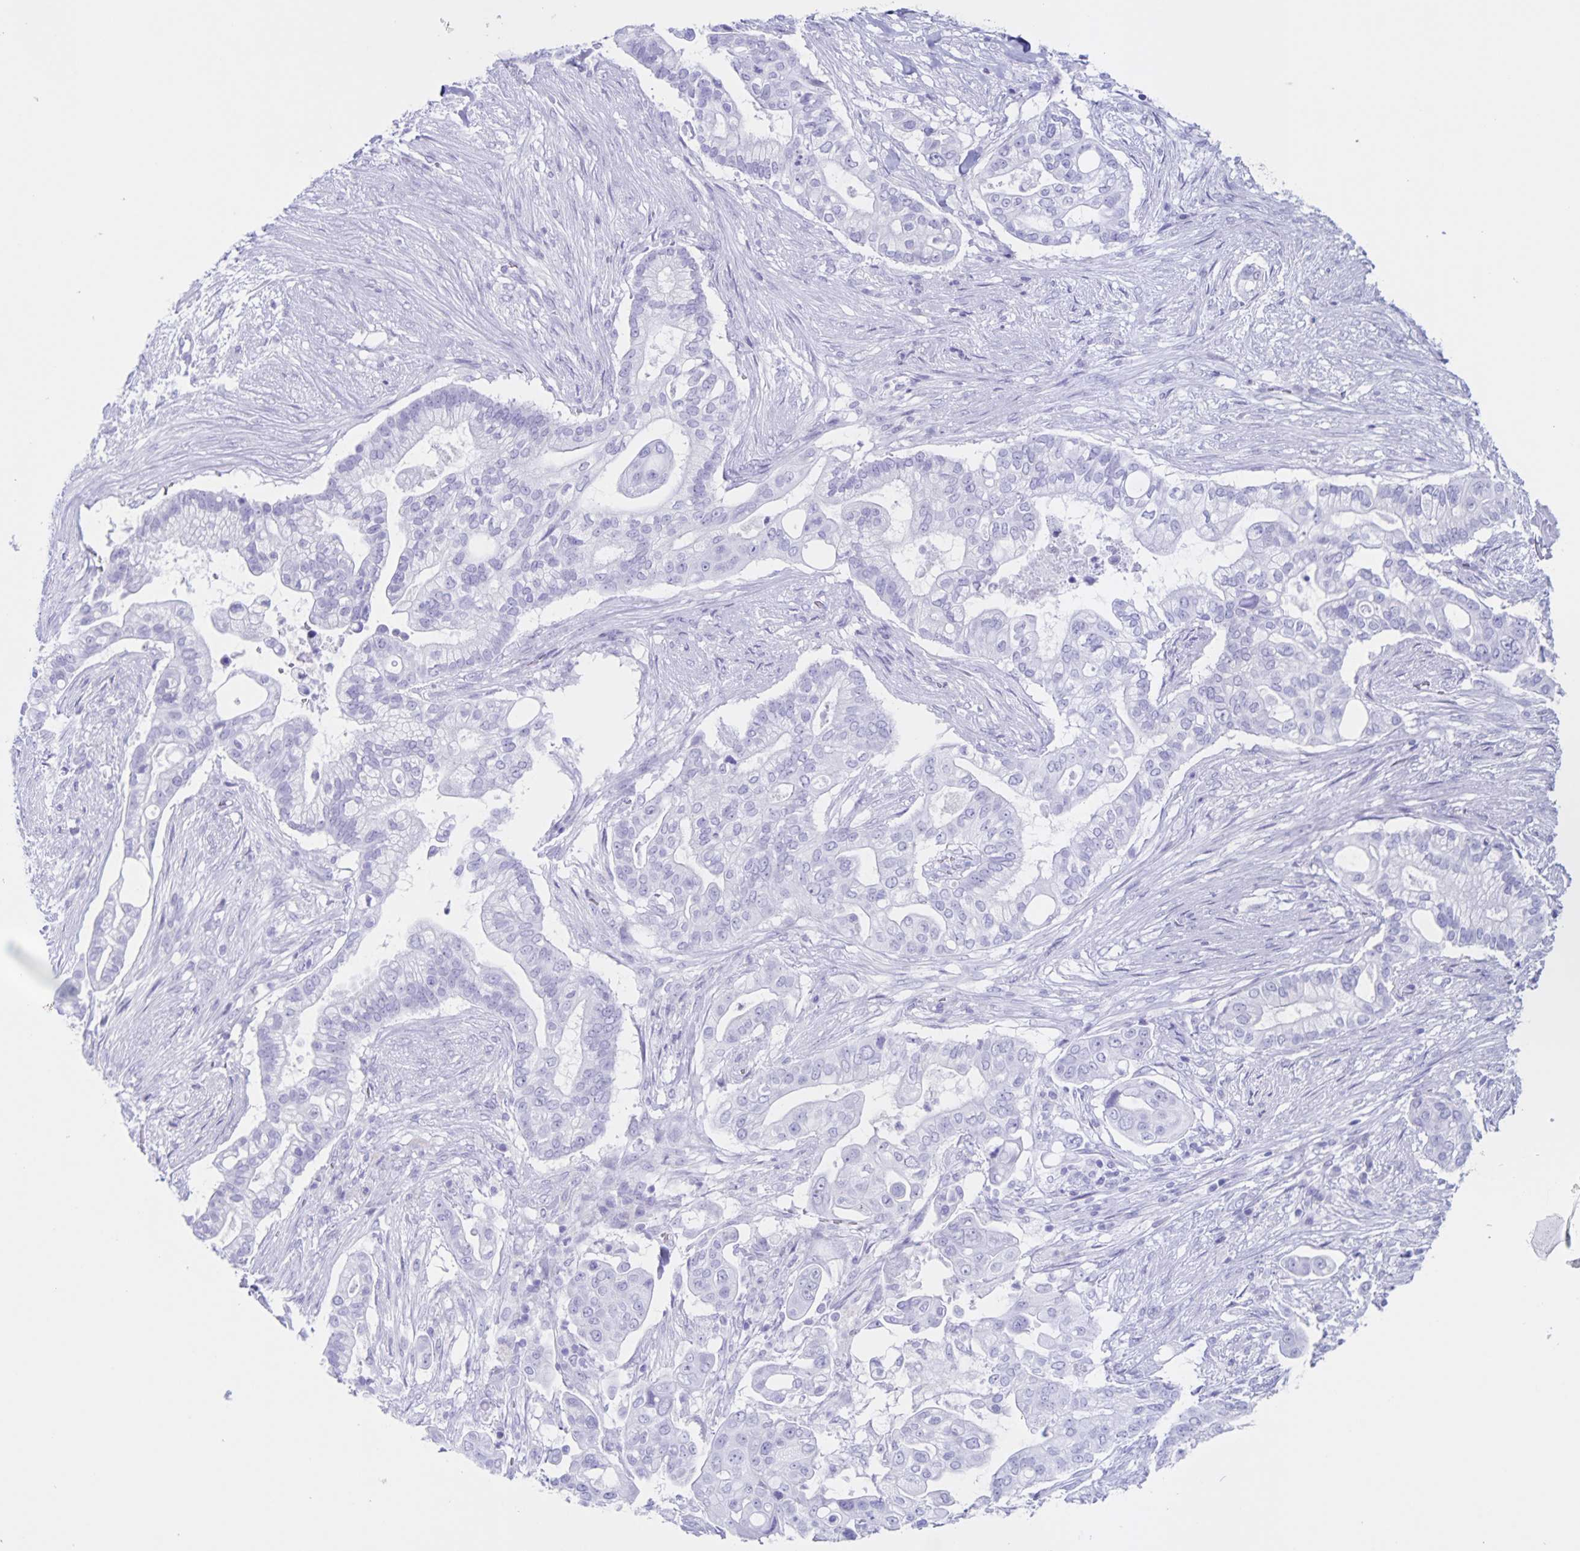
{"staining": {"intensity": "negative", "quantity": "none", "location": "none"}, "tissue": "pancreatic cancer", "cell_type": "Tumor cells", "image_type": "cancer", "snomed": [{"axis": "morphology", "description": "Adenocarcinoma, NOS"}, {"axis": "topography", "description": "Pancreas"}], "caption": "DAB (3,3'-diaminobenzidine) immunohistochemical staining of human adenocarcinoma (pancreatic) exhibits no significant positivity in tumor cells.", "gene": "C12orf56", "patient": {"sex": "female", "age": 69}}